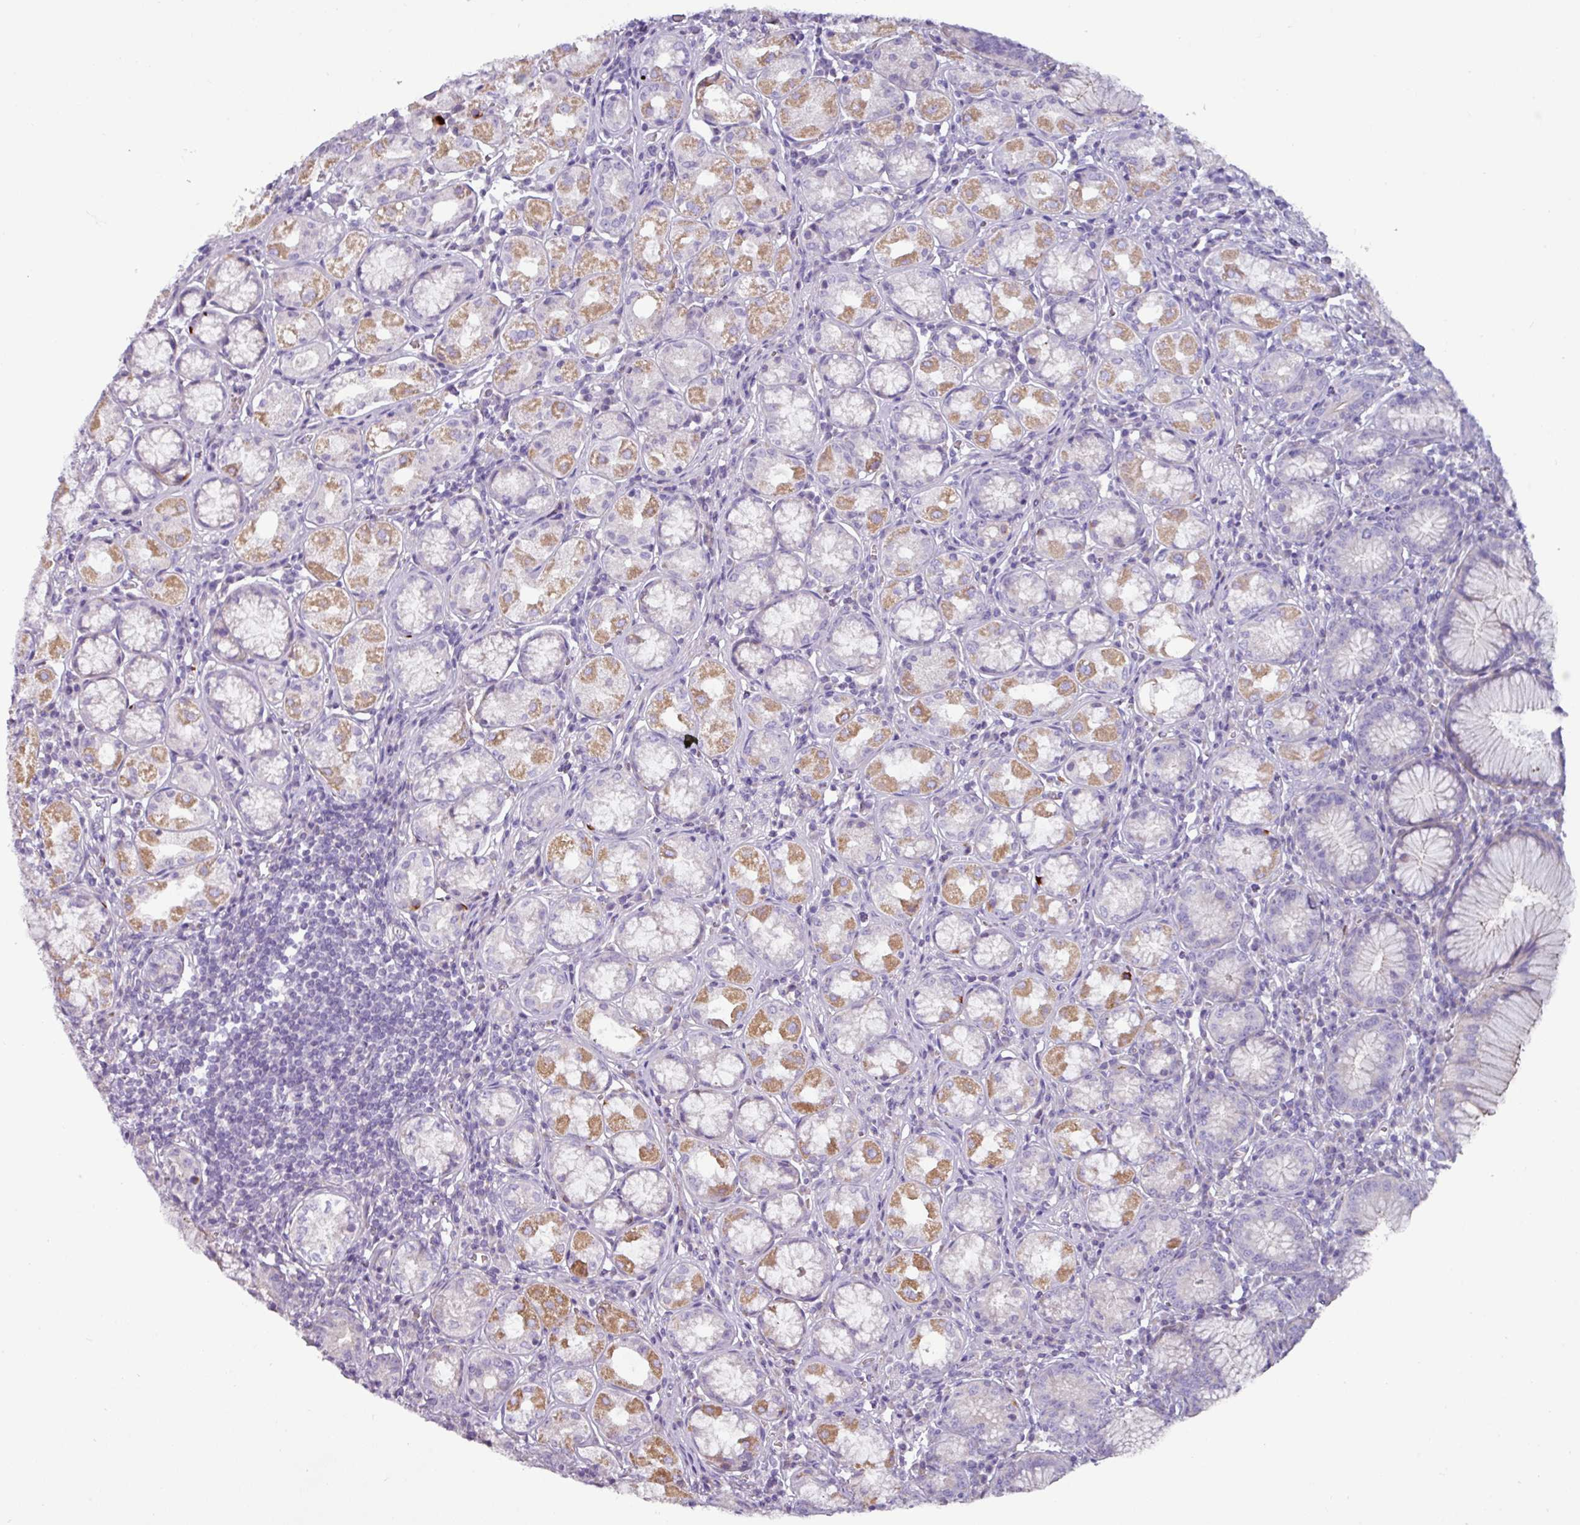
{"staining": {"intensity": "moderate", "quantity": "25%-75%", "location": "cytoplasmic/membranous"}, "tissue": "stomach", "cell_type": "Glandular cells", "image_type": "normal", "snomed": [{"axis": "morphology", "description": "Normal tissue, NOS"}, {"axis": "topography", "description": "Stomach"}], "caption": "A histopathology image showing moderate cytoplasmic/membranous expression in approximately 25%-75% of glandular cells in normal stomach, as visualized by brown immunohistochemical staining.", "gene": "RGS16", "patient": {"sex": "male", "age": 55}}